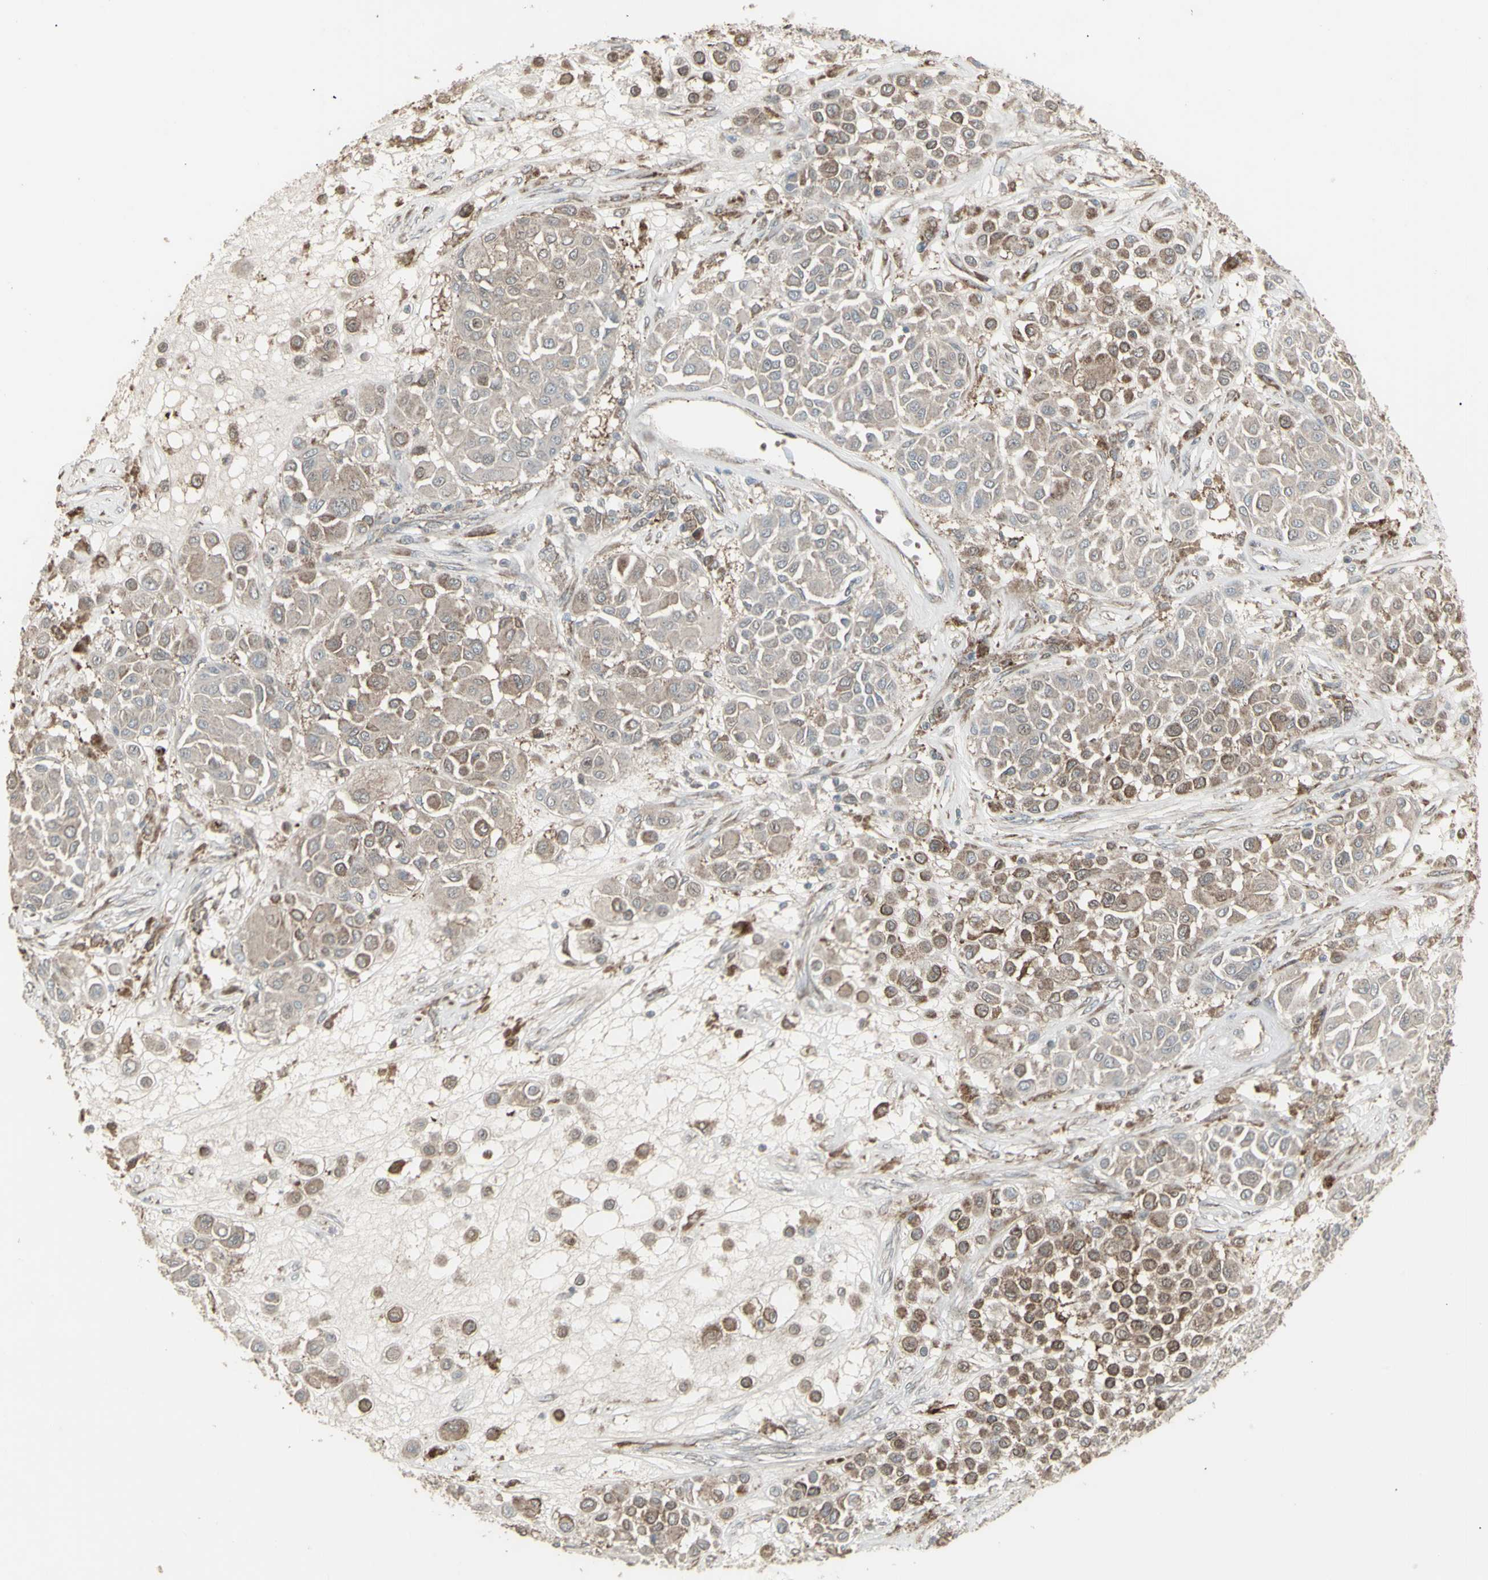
{"staining": {"intensity": "moderate", "quantity": ">75%", "location": "cytoplasmic/membranous"}, "tissue": "melanoma", "cell_type": "Tumor cells", "image_type": "cancer", "snomed": [{"axis": "morphology", "description": "Malignant melanoma, Metastatic site"}, {"axis": "topography", "description": "Soft tissue"}], "caption": "Protein analysis of melanoma tissue exhibits moderate cytoplasmic/membranous expression in approximately >75% of tumor cells. (brown staining indicates protein expression, while blue staining denotes nuclei).", "gene": "RNASEL", "patient": {"sex": "male", "age": 41}}